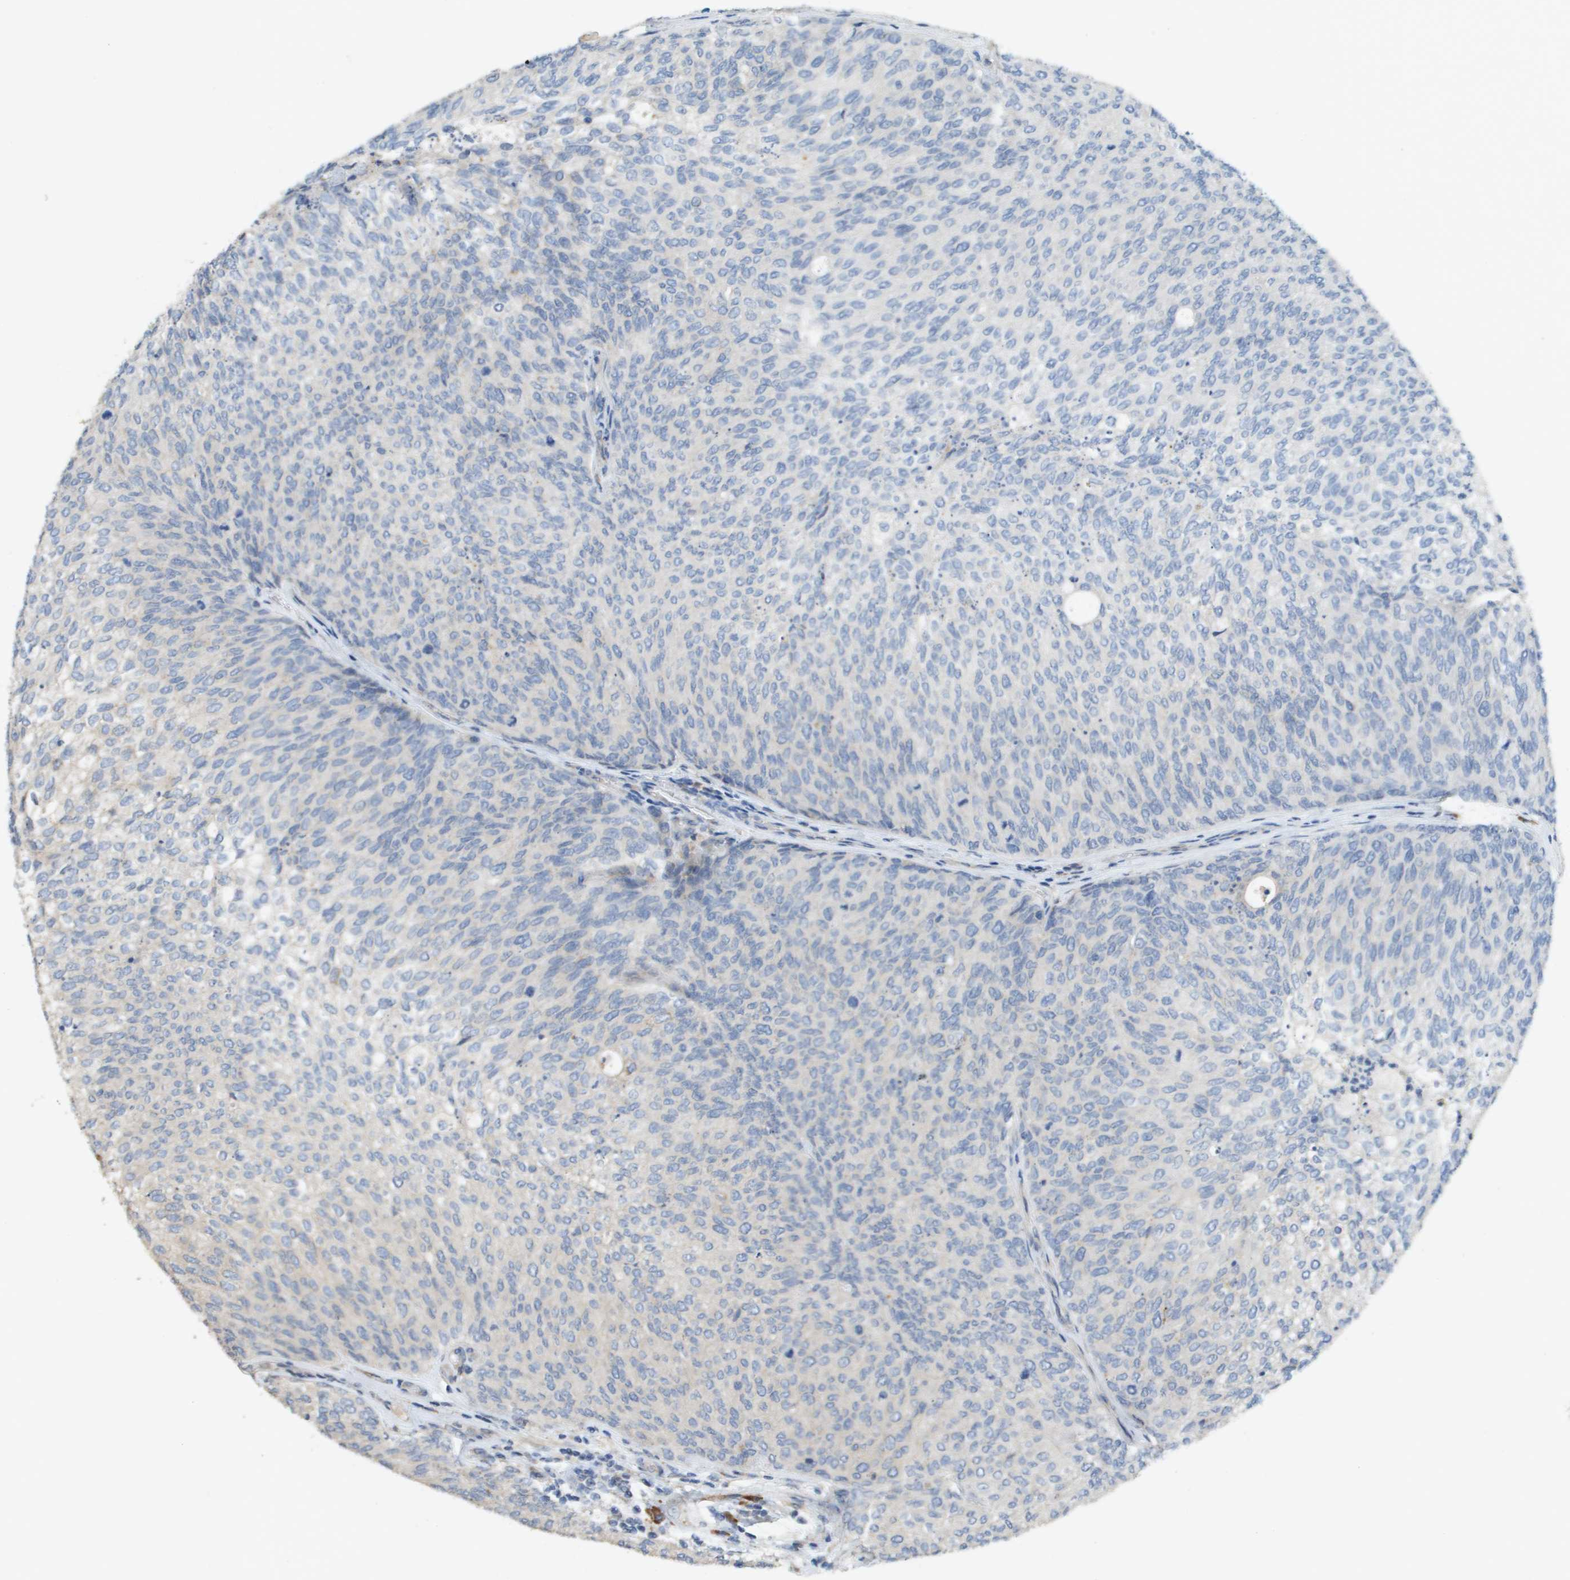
{"staining": {"intensity": "negative", "quantity": "none", "location": "none"}, "tissue": "urothelial cancer", "cell_type": "Tumor cells", "image_type": "cancer", "snomed": [{"axis": "morphology", "description": "Urothelial carcinoma, Low grade"}, {"axis": "topography", "description": "Urinary bladder"}], "caption": "Photomicrograph shows no significant protein staining in tumor cells of urothelial cancer.", "gene": "CASP10", "patient": {"sex": "female", "age": 79}}